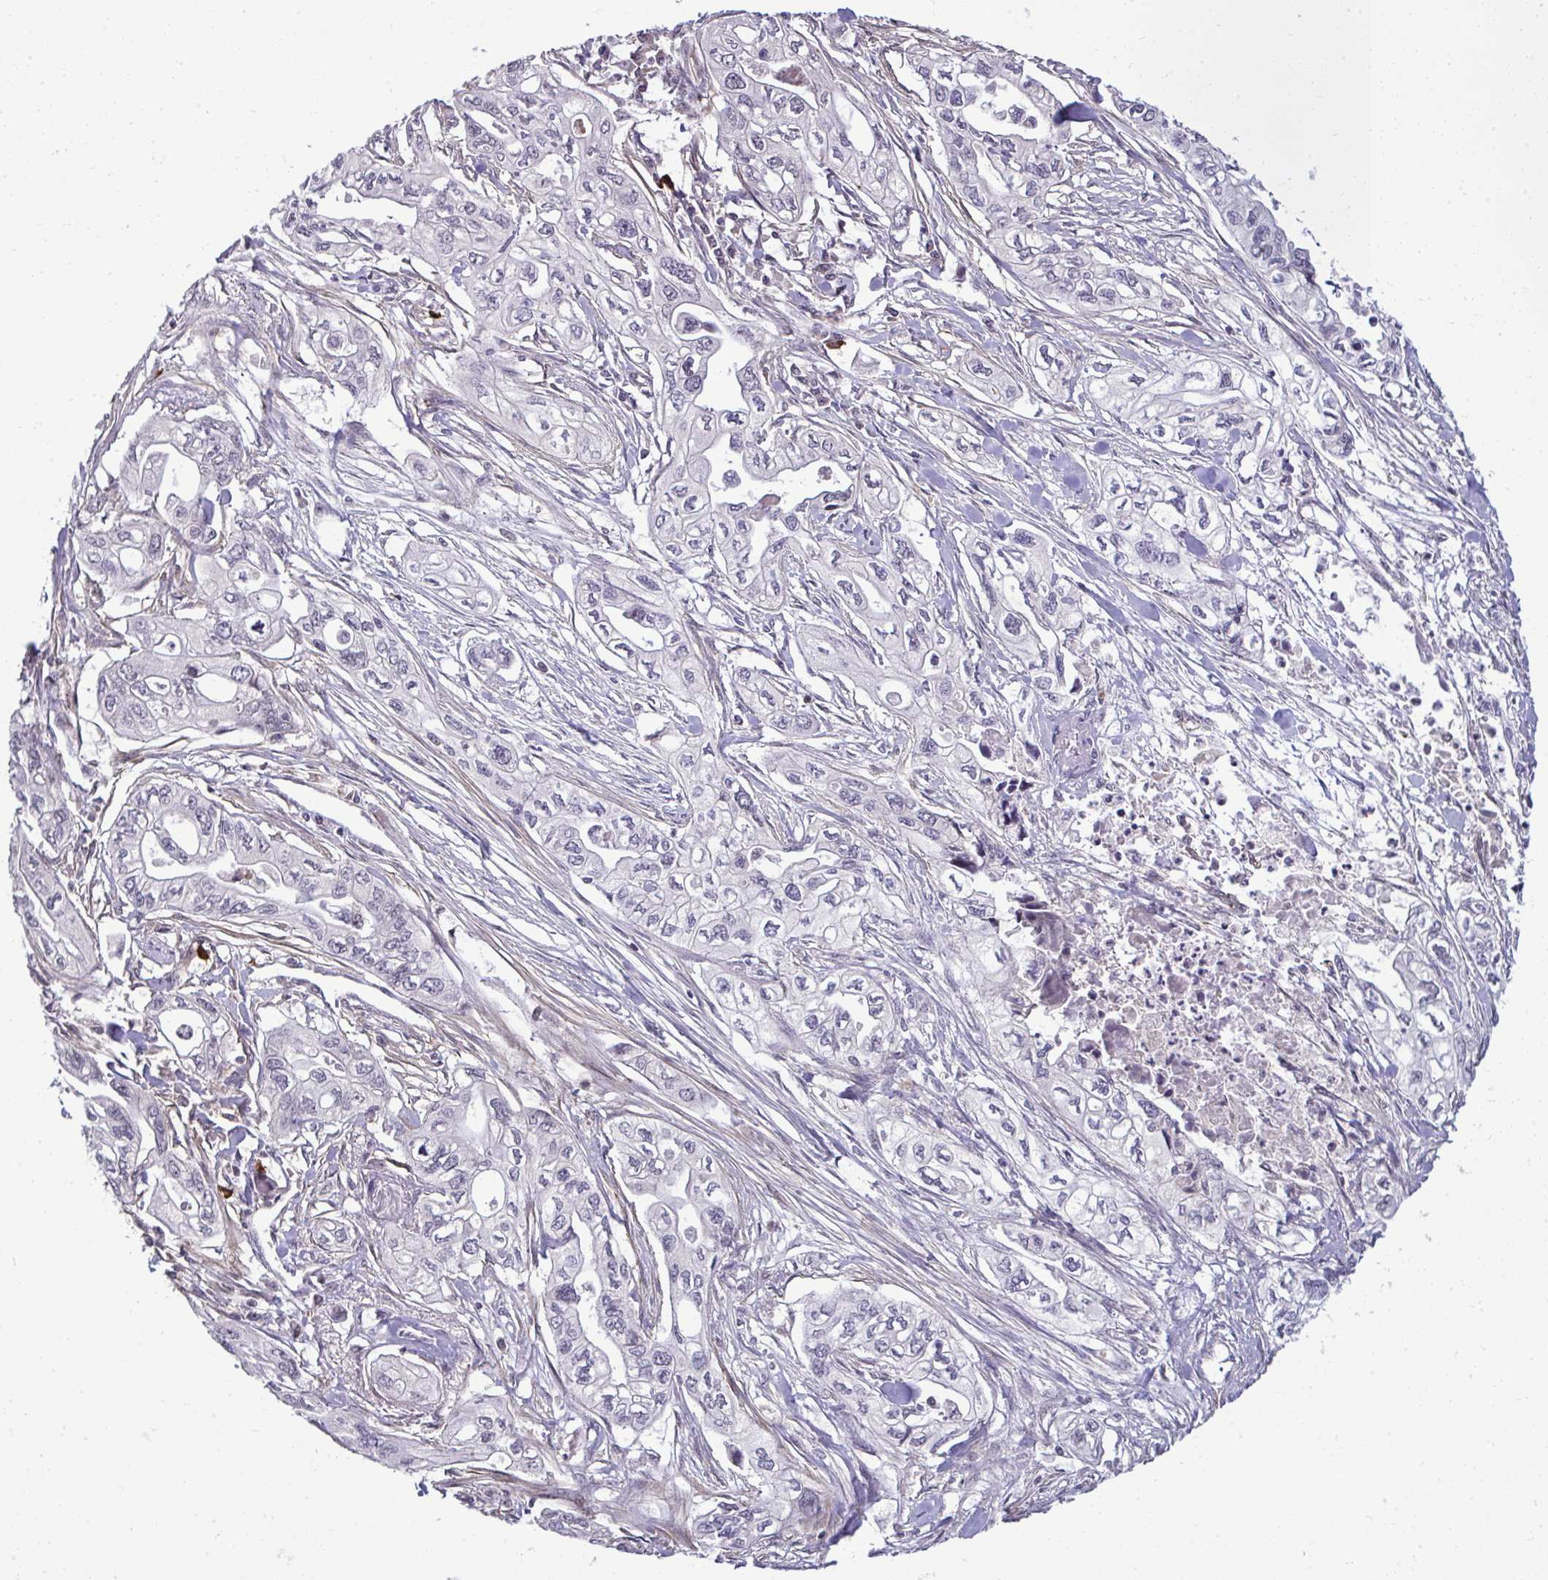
{"staining": {"intensity": "negative", "quantity": "none", "location": "none"}, "tissue": "pancreatic cancer", "cell_type": "Tumor cells", "image_type": "cancer", "snomed": [{"axis": "morphology", "description": "Adenocarcinoma, NOS"}, {"axis": "topography", "description": "Pancreas"}], "caption": "Adenocarcinoma (pancreatic) was stained to show a protein in brown. There is no significant expression in tumor cells.", "gene": "ZSCAN9", "patient": {"sex": "male", "age": 68}}